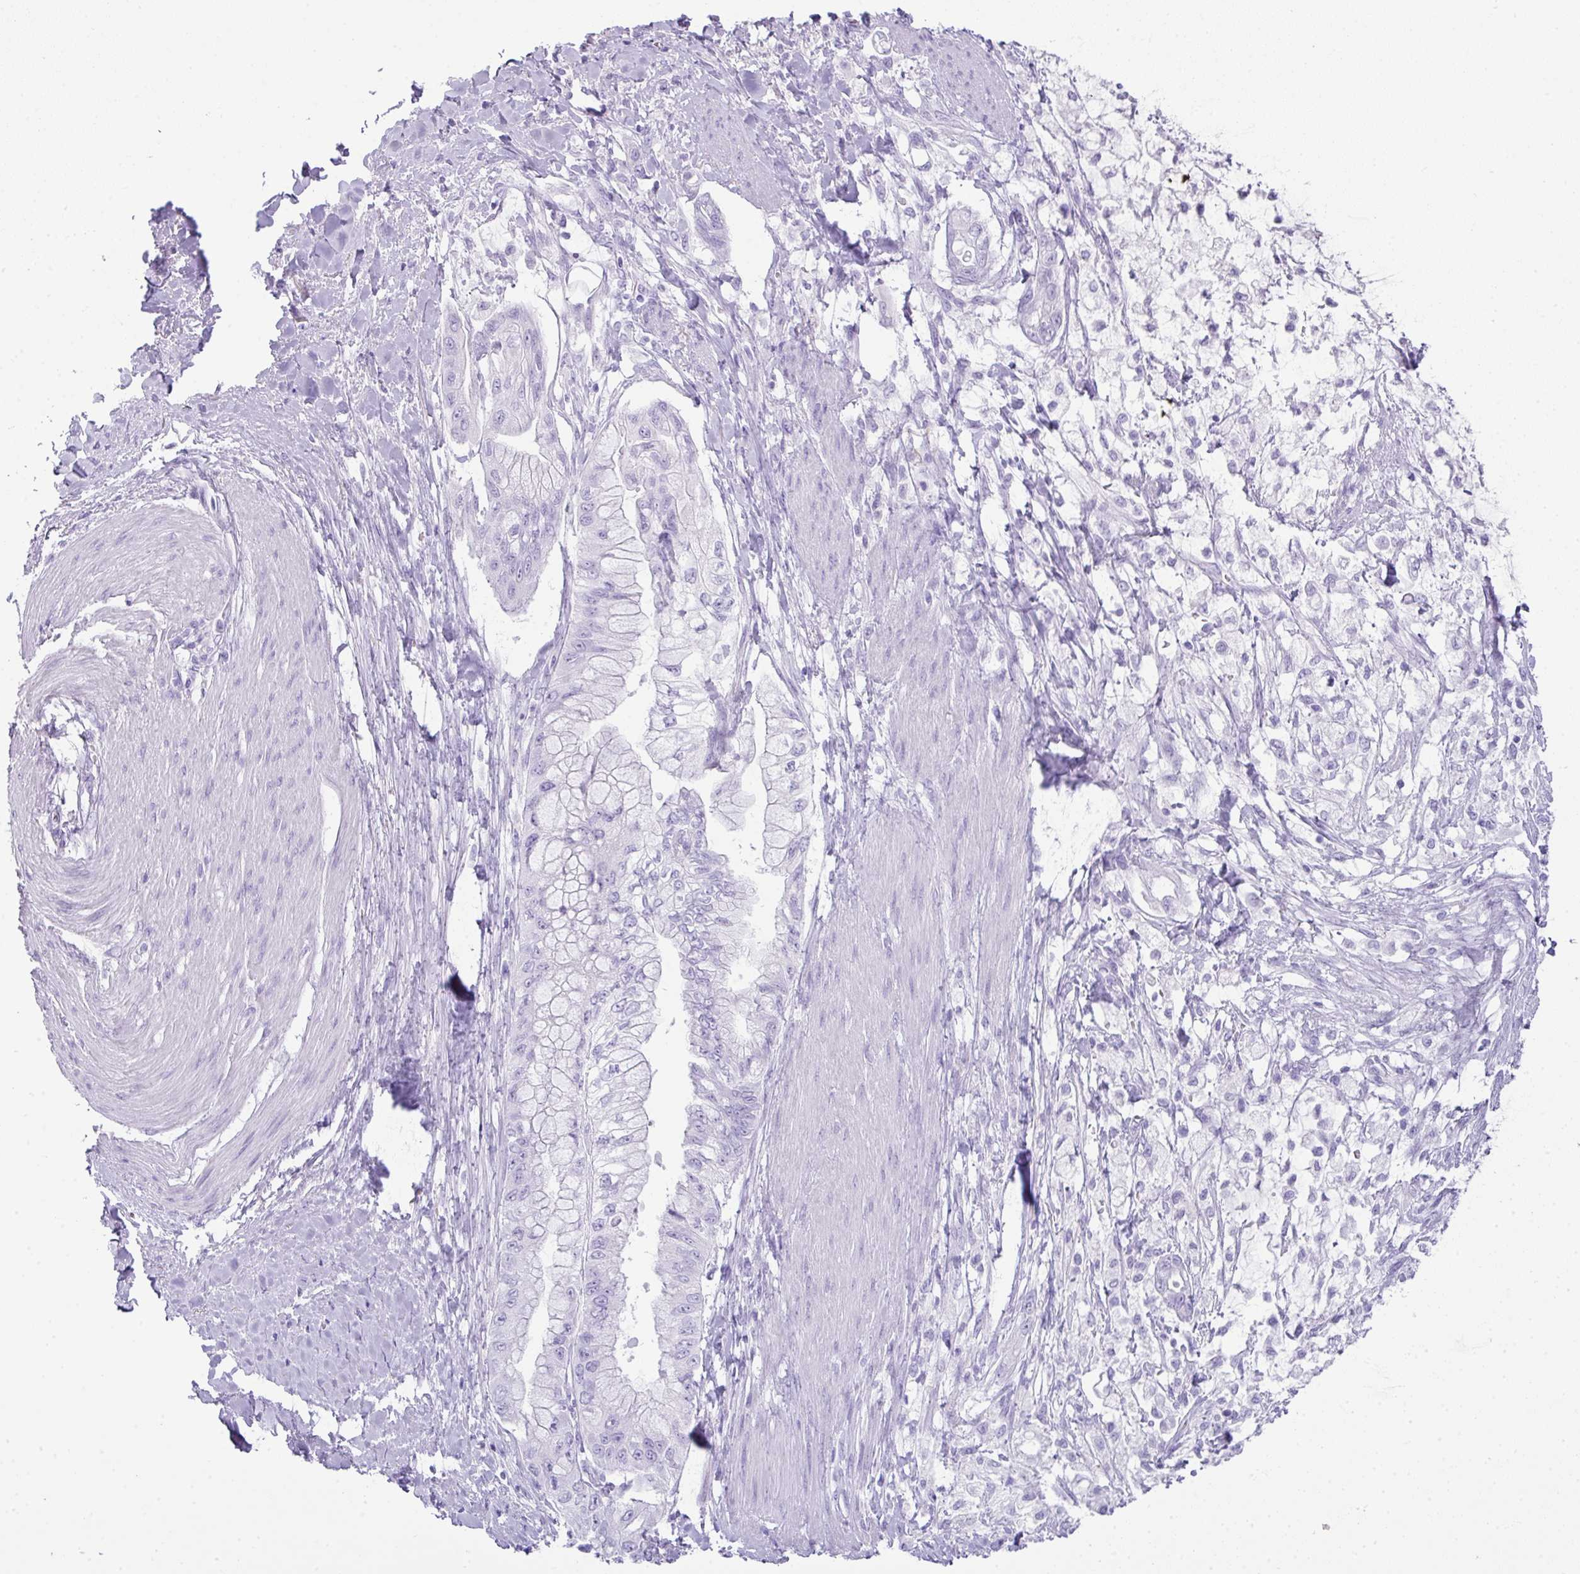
{"staining": {"intensity": "negative", "quantity": "none", "location": "none"}, "tissue": "pancreatic cancer", "cell_type": "Tumor cells", "image_type": "cancer", "snomed": [{"axis": "morphology", "description": "Adenocarcinoma, NOS"}, {"axis": "topography", "description": "Pancreas"}], "caption": "Immunohistochemistry (IHC) of pancreatic adenocarcinoma exhibits no expression in tumor cells.", "gene": "TNP1", "patient": {"sex": "male", "age": 48}}